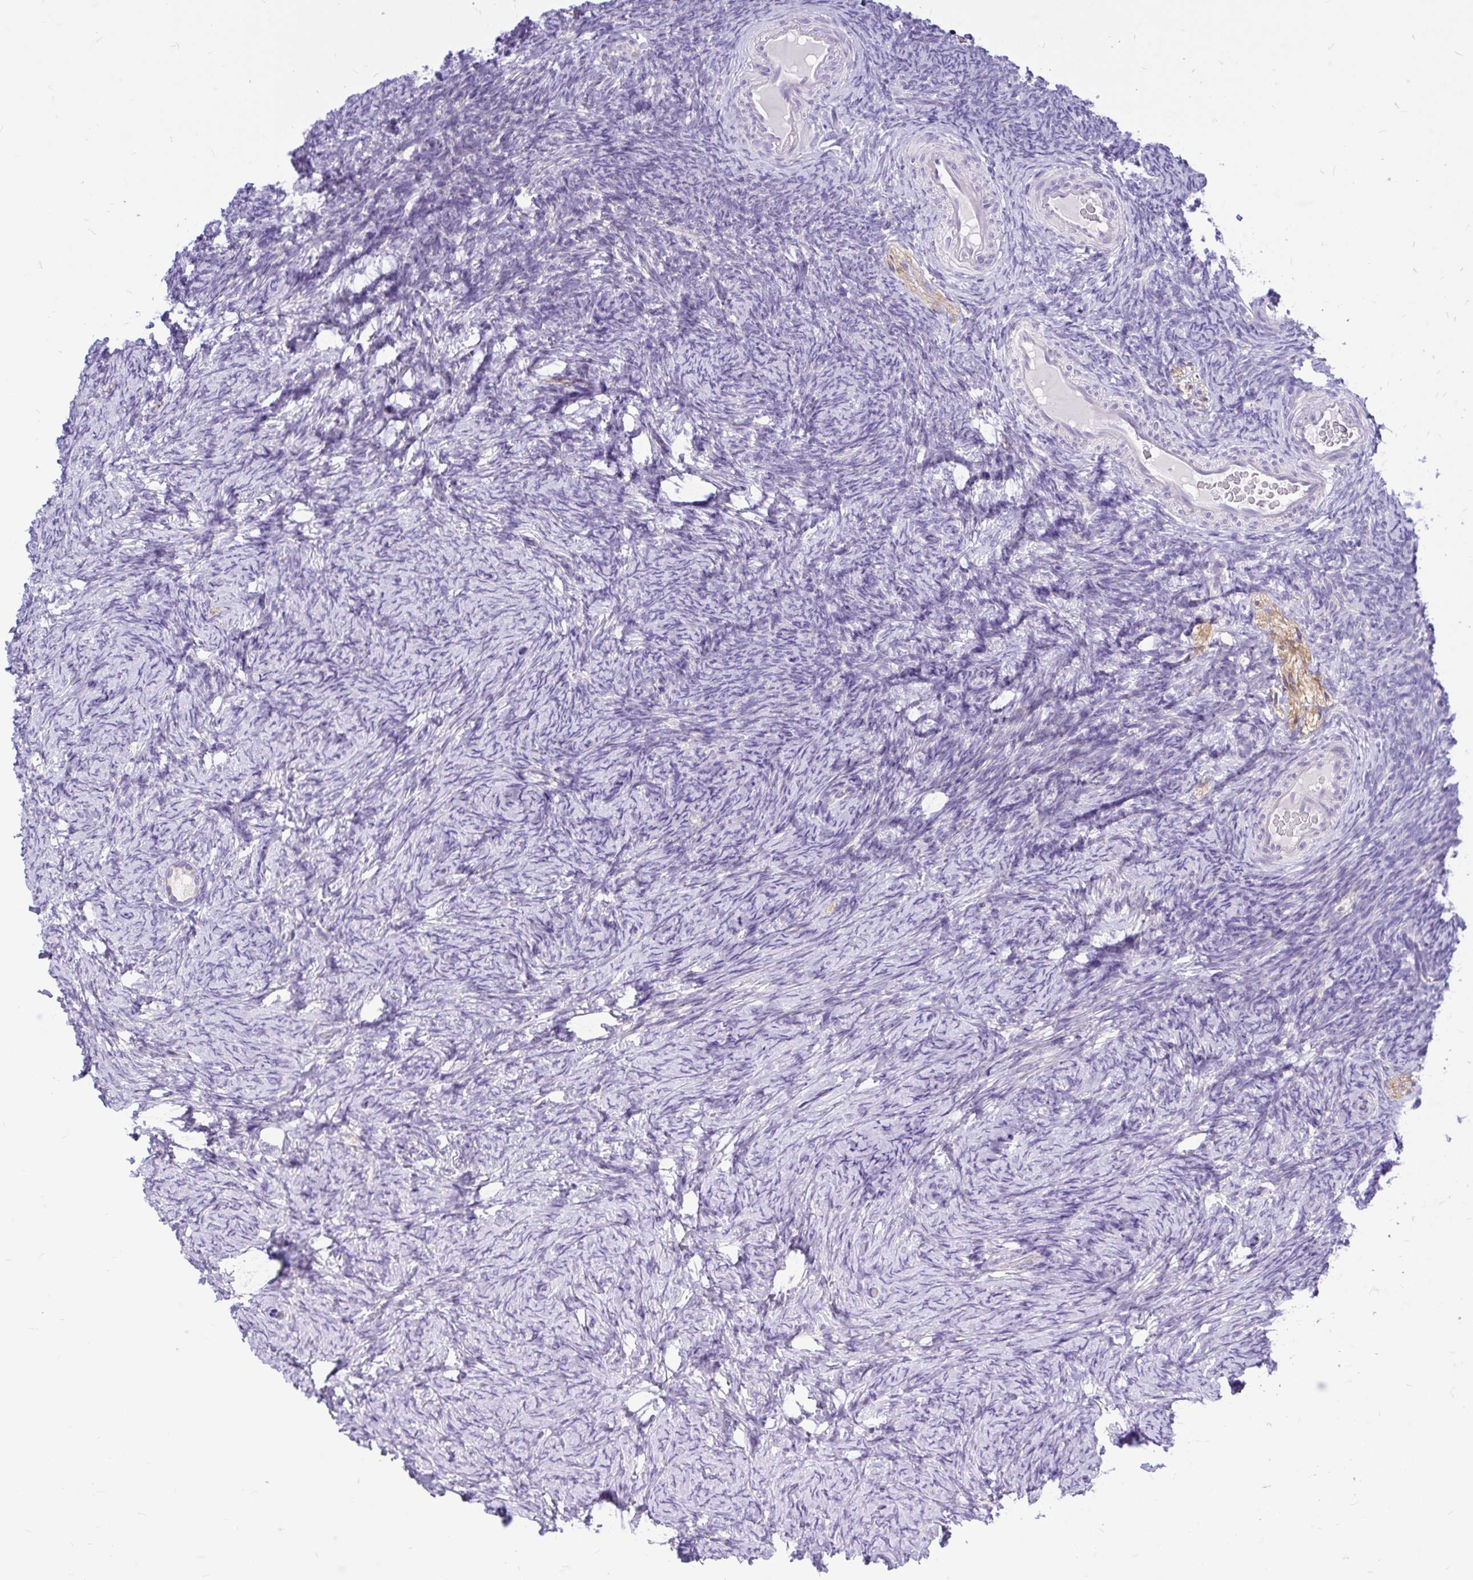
{"staining": {"intensity": "negative", "quantity": "none", "location": "none"}, "tissue": "ovary", "cell_type": "Ovarian stroma cells", "image_type": "normal", "snomed": [{"axis": "morphology", "description": "Normal tissue, NOS"}, {"axis": "topography", "description": "Ovary"}], "caption": "High power microscopy micrograph of an immunohistochemistry (IHC) histopathology image of normal ovary, revealing no significant positivity in ovarian stroma cells.", "gene": "MAP1LC3A", "patient": {"sex": "female", "age": 34}}